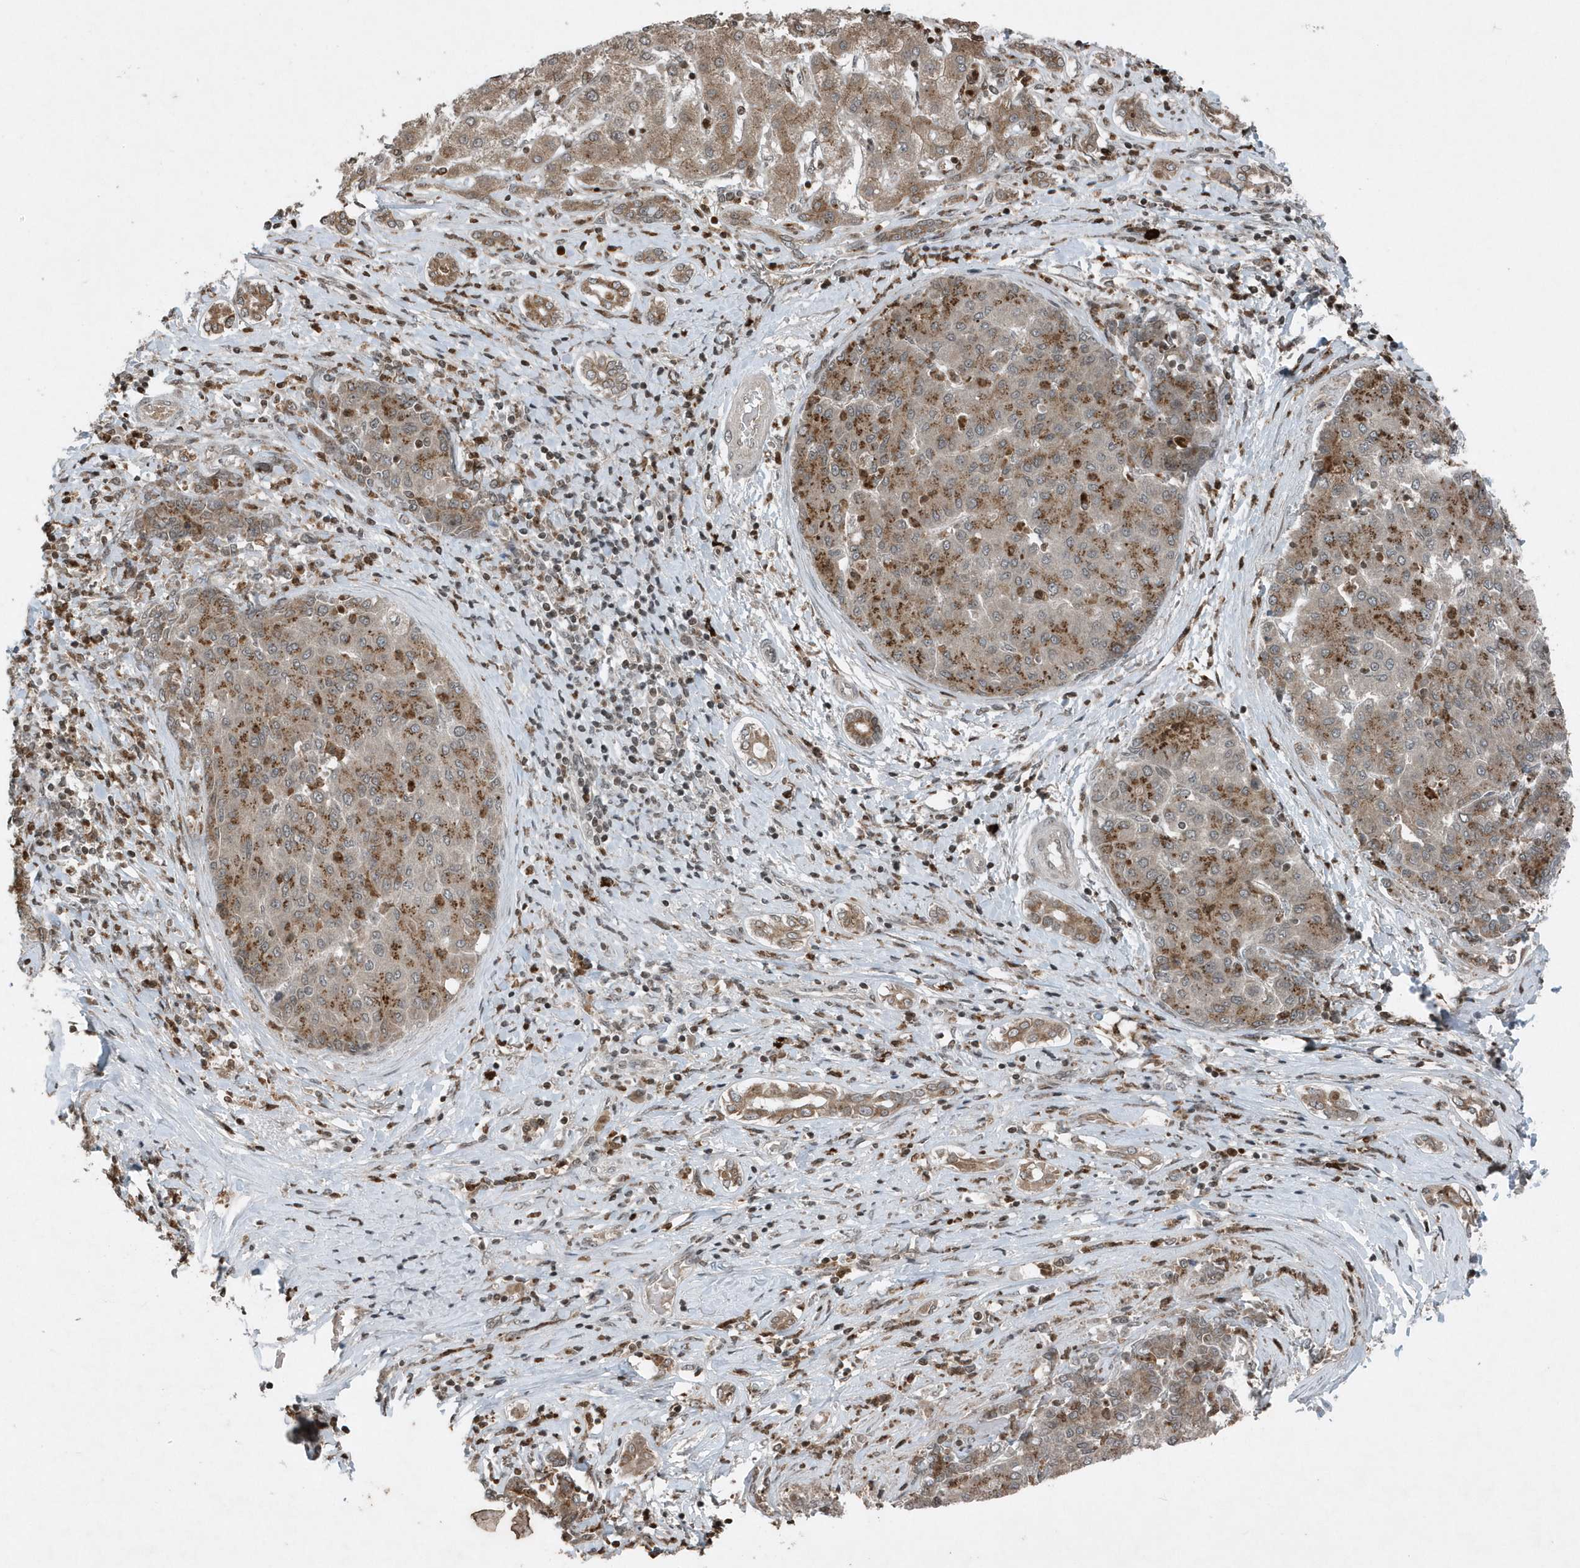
{"staining": {"intensity": "moderate", "quantity": ">75%", "location": "cytoplasmic/membranous"}, "tissue": "liver cancer", "cell_type": "Tumor cells", "image_type": "cancer", "snomed": [{"axis": "morphology", "description": "Carcinoma, Hepatocellular, NOS"}, {"axis": "topography", "description": "Liver"}], "caption": "There is medium levels of moderate cytoplasmic/membranous expression in tumor cells of hepatocellular carcinoma (liver), as demonstrated by immunohistochemical staining (brown color).", "gene": "EIF2B1", "patient": {"sex": "male", "age": 65}}